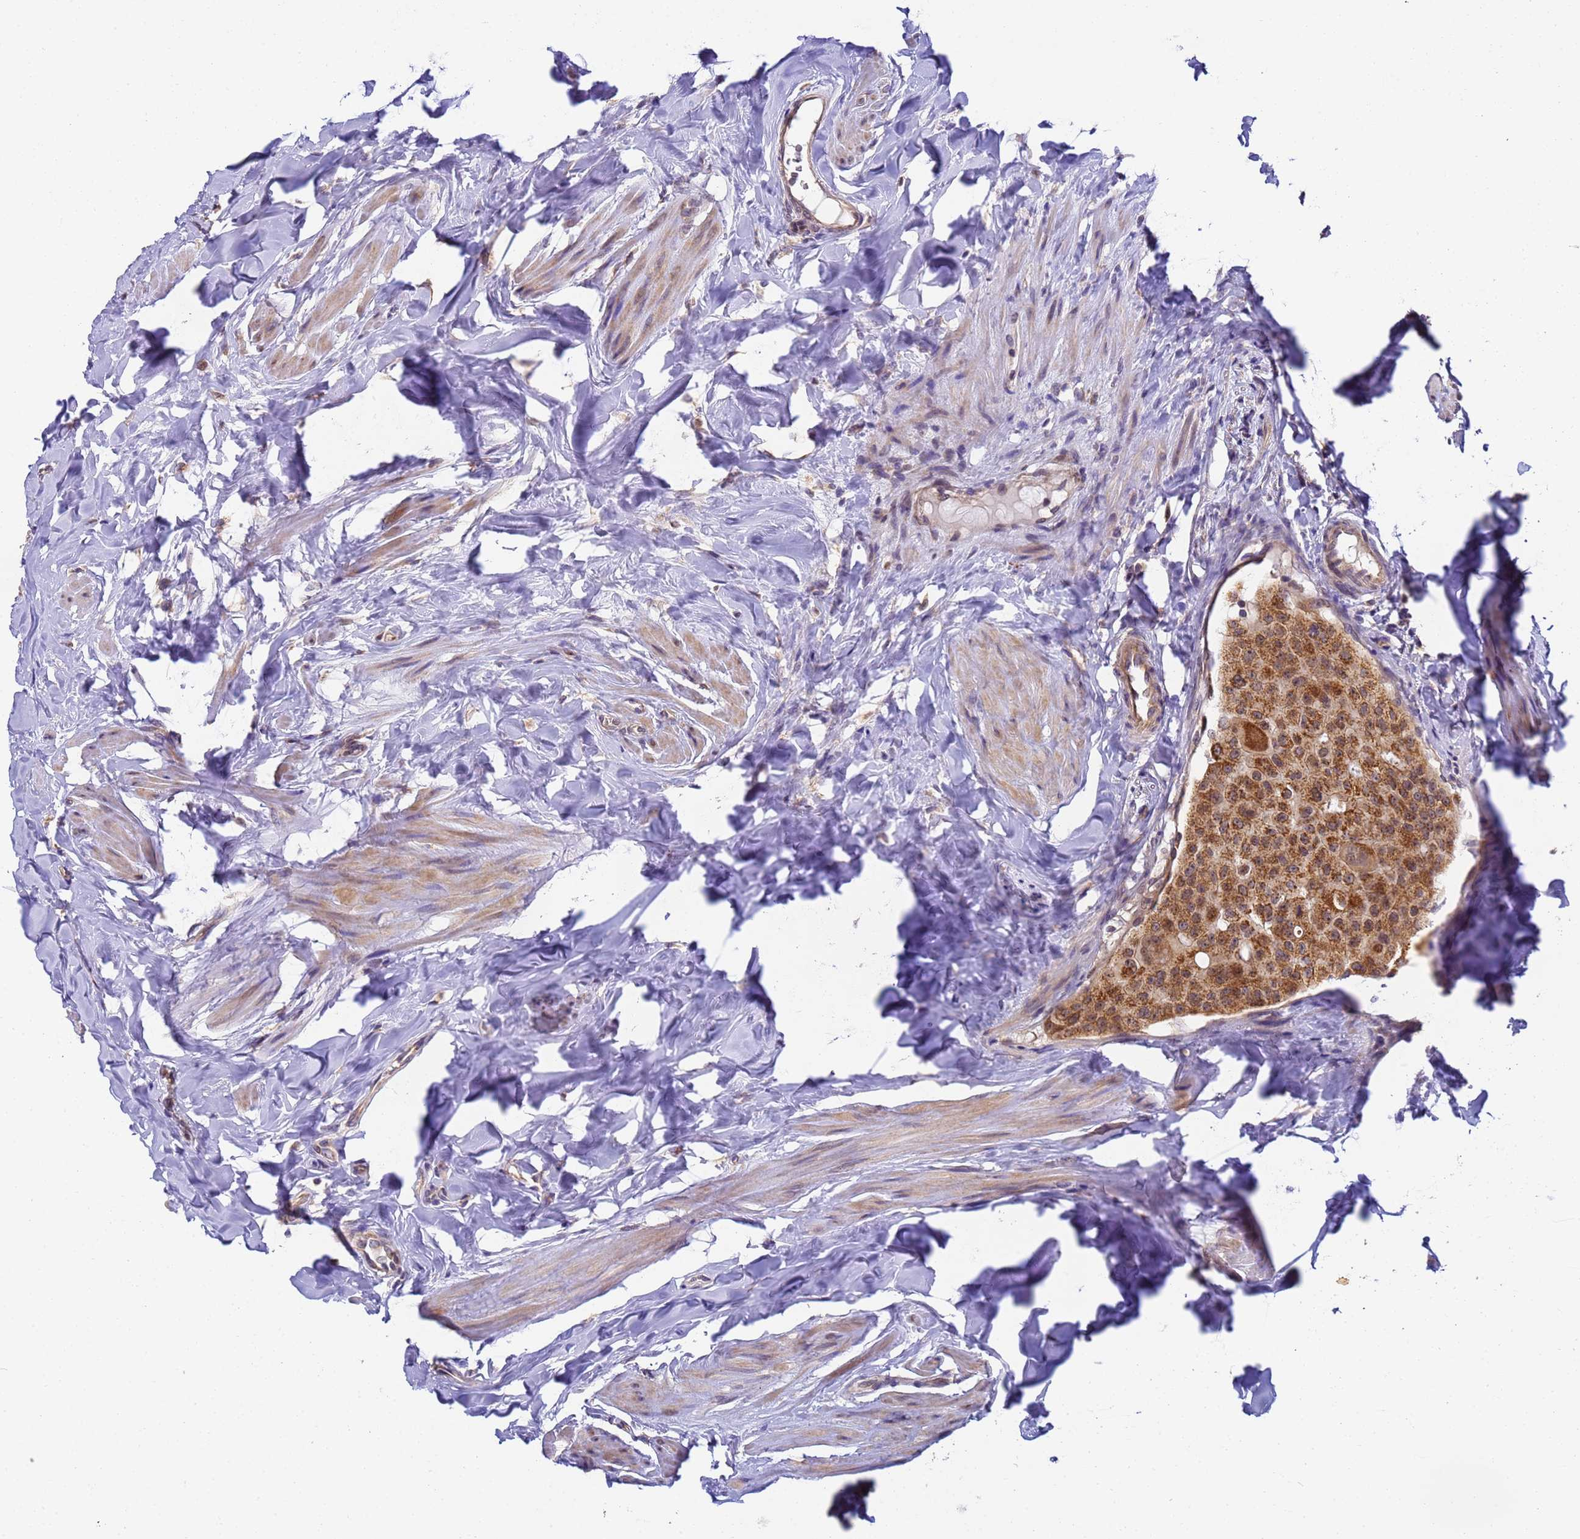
{"staining": {"intensity": "moderate", "quantity": ">75%", "location": "cytoplasmic/membranous"}, "tissue": "breast cancer", "cell_type": "Tumor cells", "image_type": "cancer", "snomed": [{"axis": "morphology", "description": "Duct carcinoma"}, {"axis": "topography", "description": "Breast"}], "caption": "Approximately >75% of tumor cells in human breast cancer demonstrate moderate cytoplasmic/membranous protein positivity as visualized by brown immunohistochemical staining.", "gene": "RAPGEF3", "patient": {"sex": "female", "age": 40}}